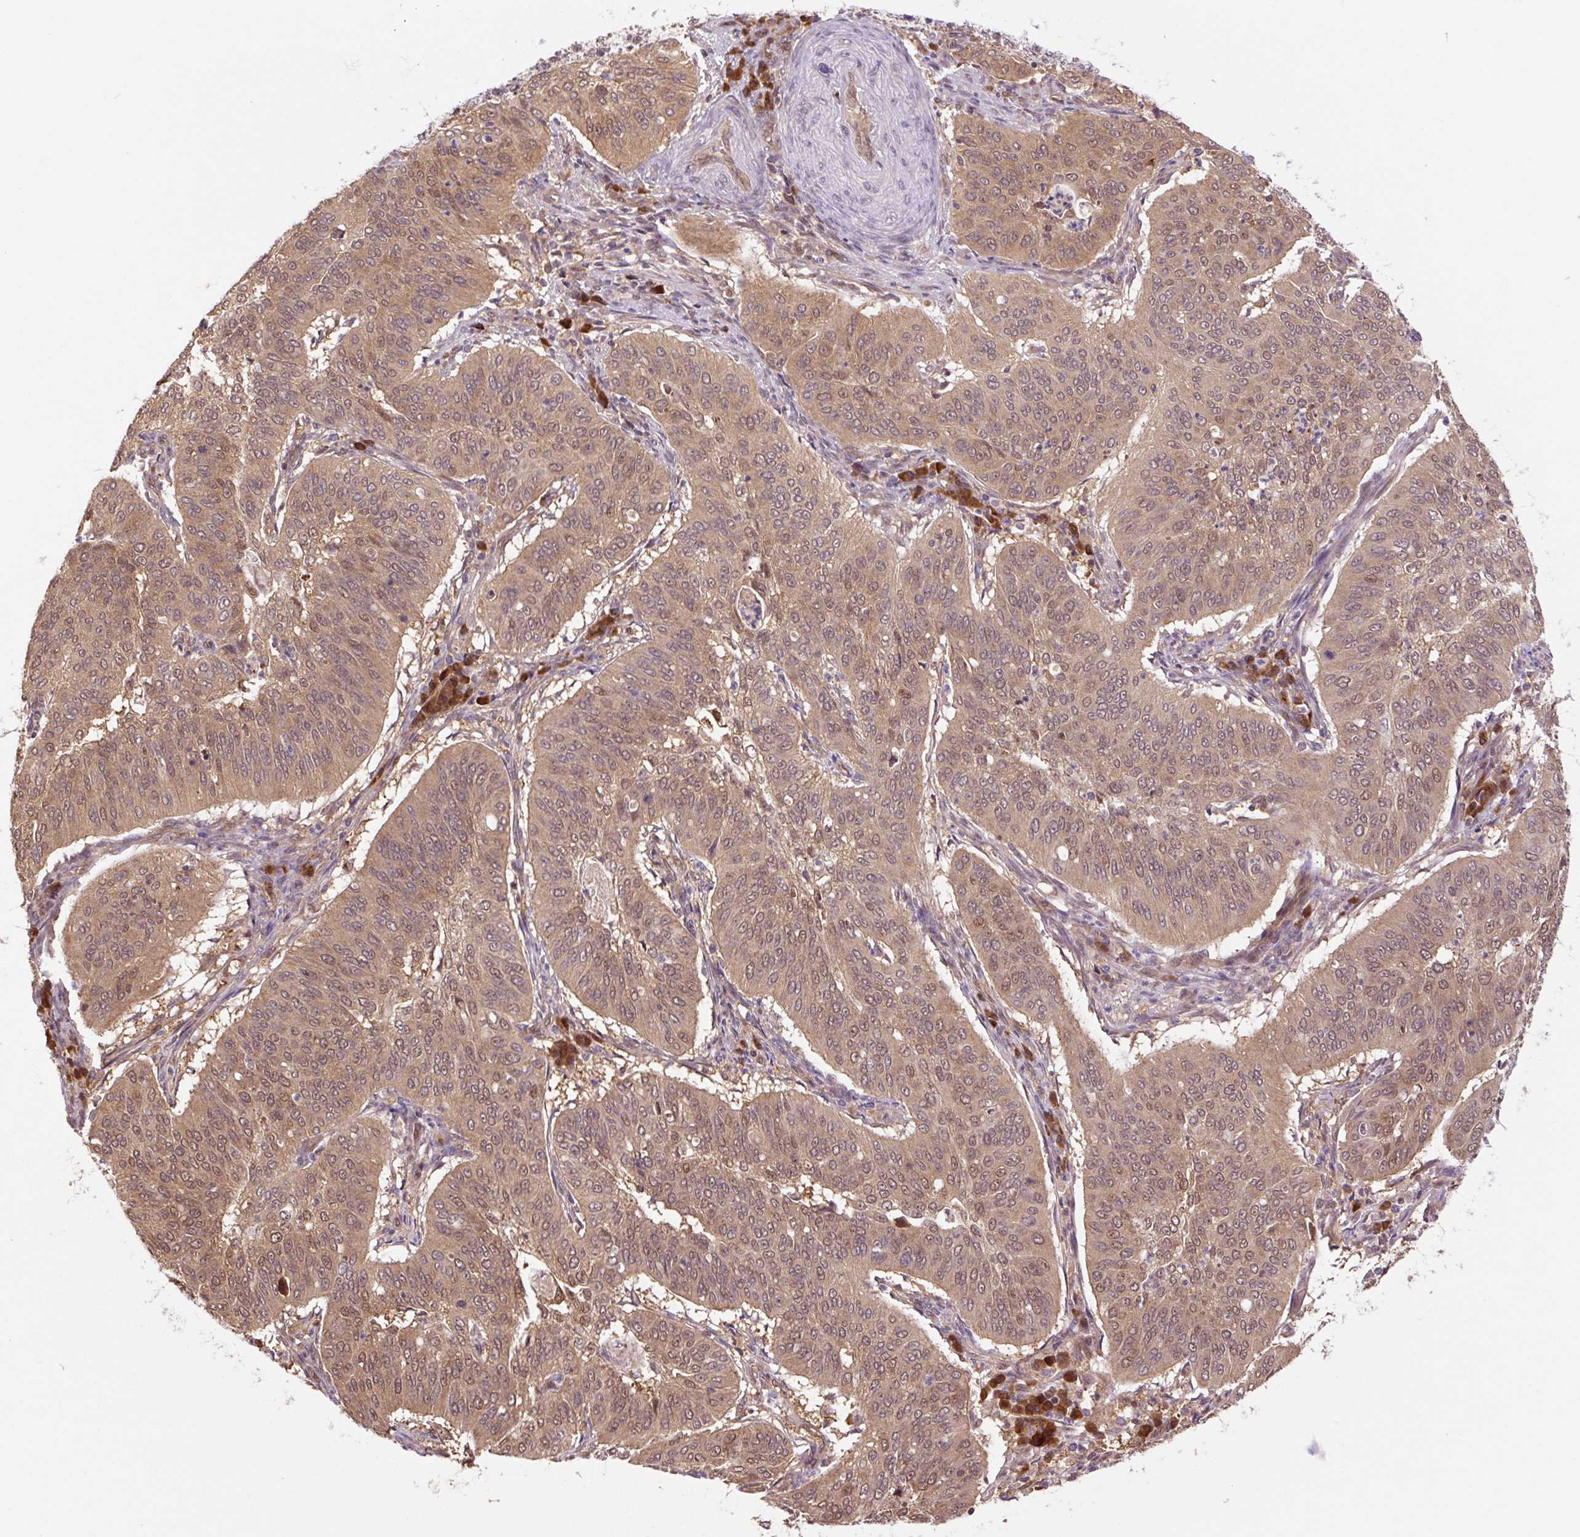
{"staining": {"intensity": "moderate", "quantity": ">75%", "location": "cytoplasmic/membranous,nuclear"}, "tissue": "cervical cancer", "cell_type": "Tumor cells", "image_type": "cancer", "snomed": [{"axis": "morphology", "description": "Normal tissue, NOS"}, {"axis": "morphology", "description": "Squamous cell carcinoma, NOS"}, {"axis": "topography", "description": "Cervix"}], "caption": "Immunohistochemical staining of cervical cancer (squamous cell carcinoma) exhibits moderate cytoplasmic/membranous and nuclear protein staining in about >75% of tumor cells.", "gene": "TPT1", "patient": {"sex": "female", "age": 39}}